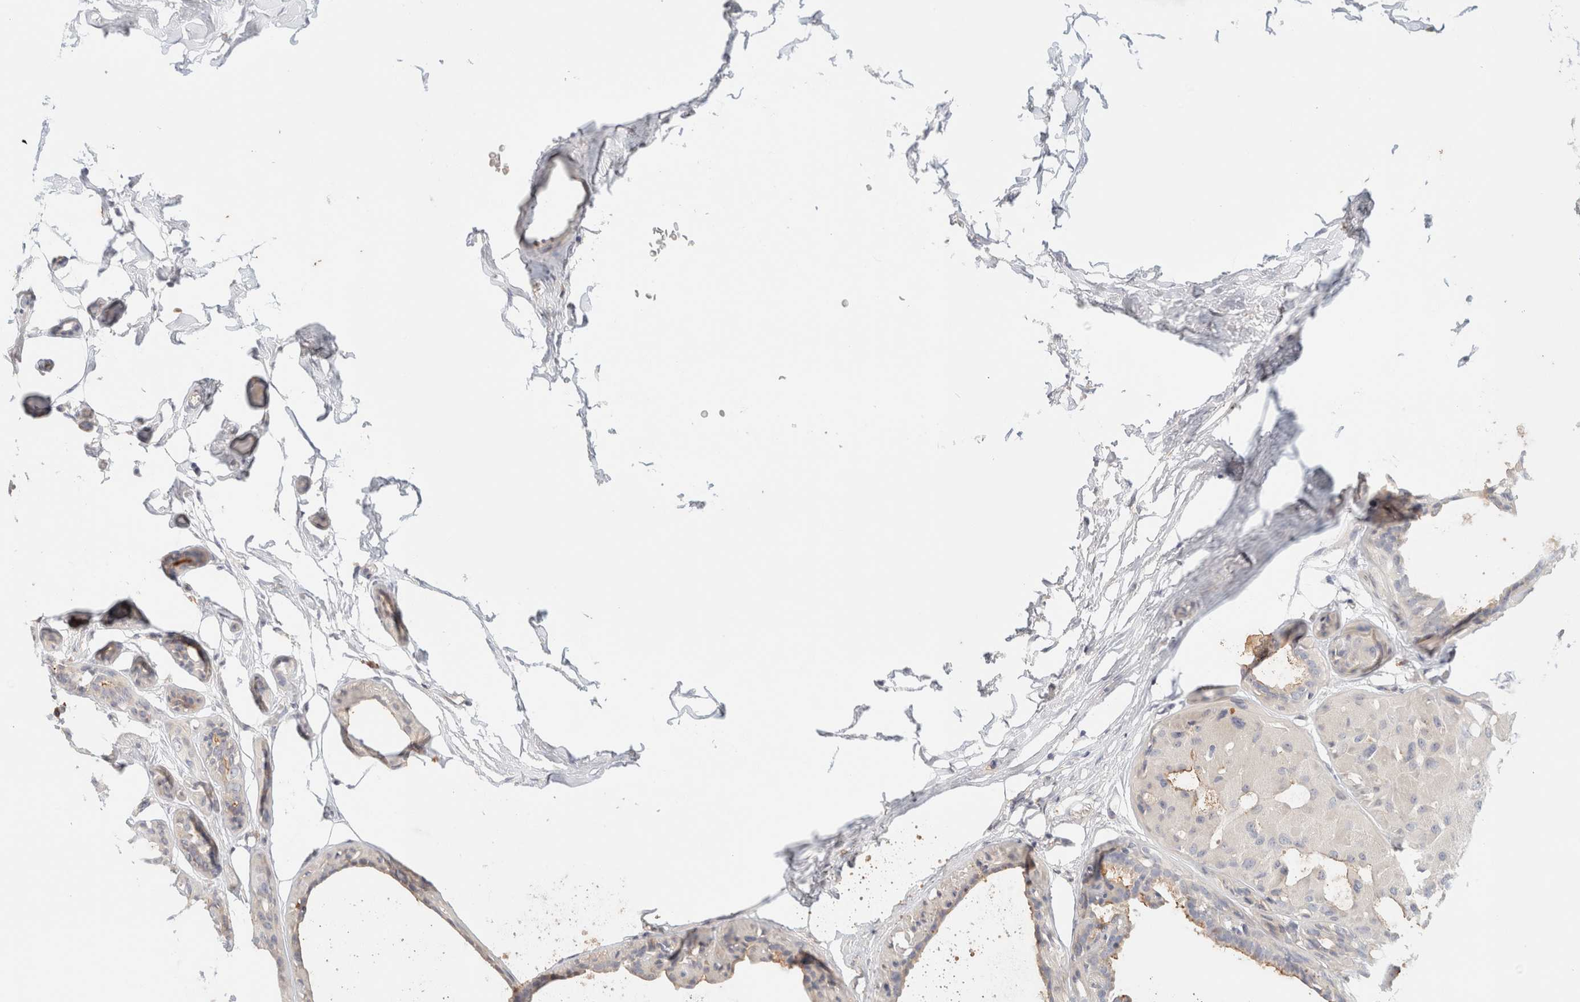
{"staining": {"intensity": "weak", "quantity": "<25%", "location": "cytoplasmic/membranous"}, "tissue": "breast cancer", "cell_type": "Tumor cells", "image_type": "cancer", "snomed": [{"axis": "morphology", "description": "Duct carcinoma"}, {"axis": "topography", "description": "Breast"}], "caption": "IHC photomicrograph of neoplastic tissue: breast infiltrating ductal carcinoma stained with DAB (3,3'-diaminobenzidine) reveals no significant protein expression in tumor cells. The staining was performed using DAB to visualize the protein expression in brown, while the nuclei were stained in blue with hematoxylin (Magnification: 20x).", "gene": "SPRTN", "patient": {"sex": "female", "age": 55}}